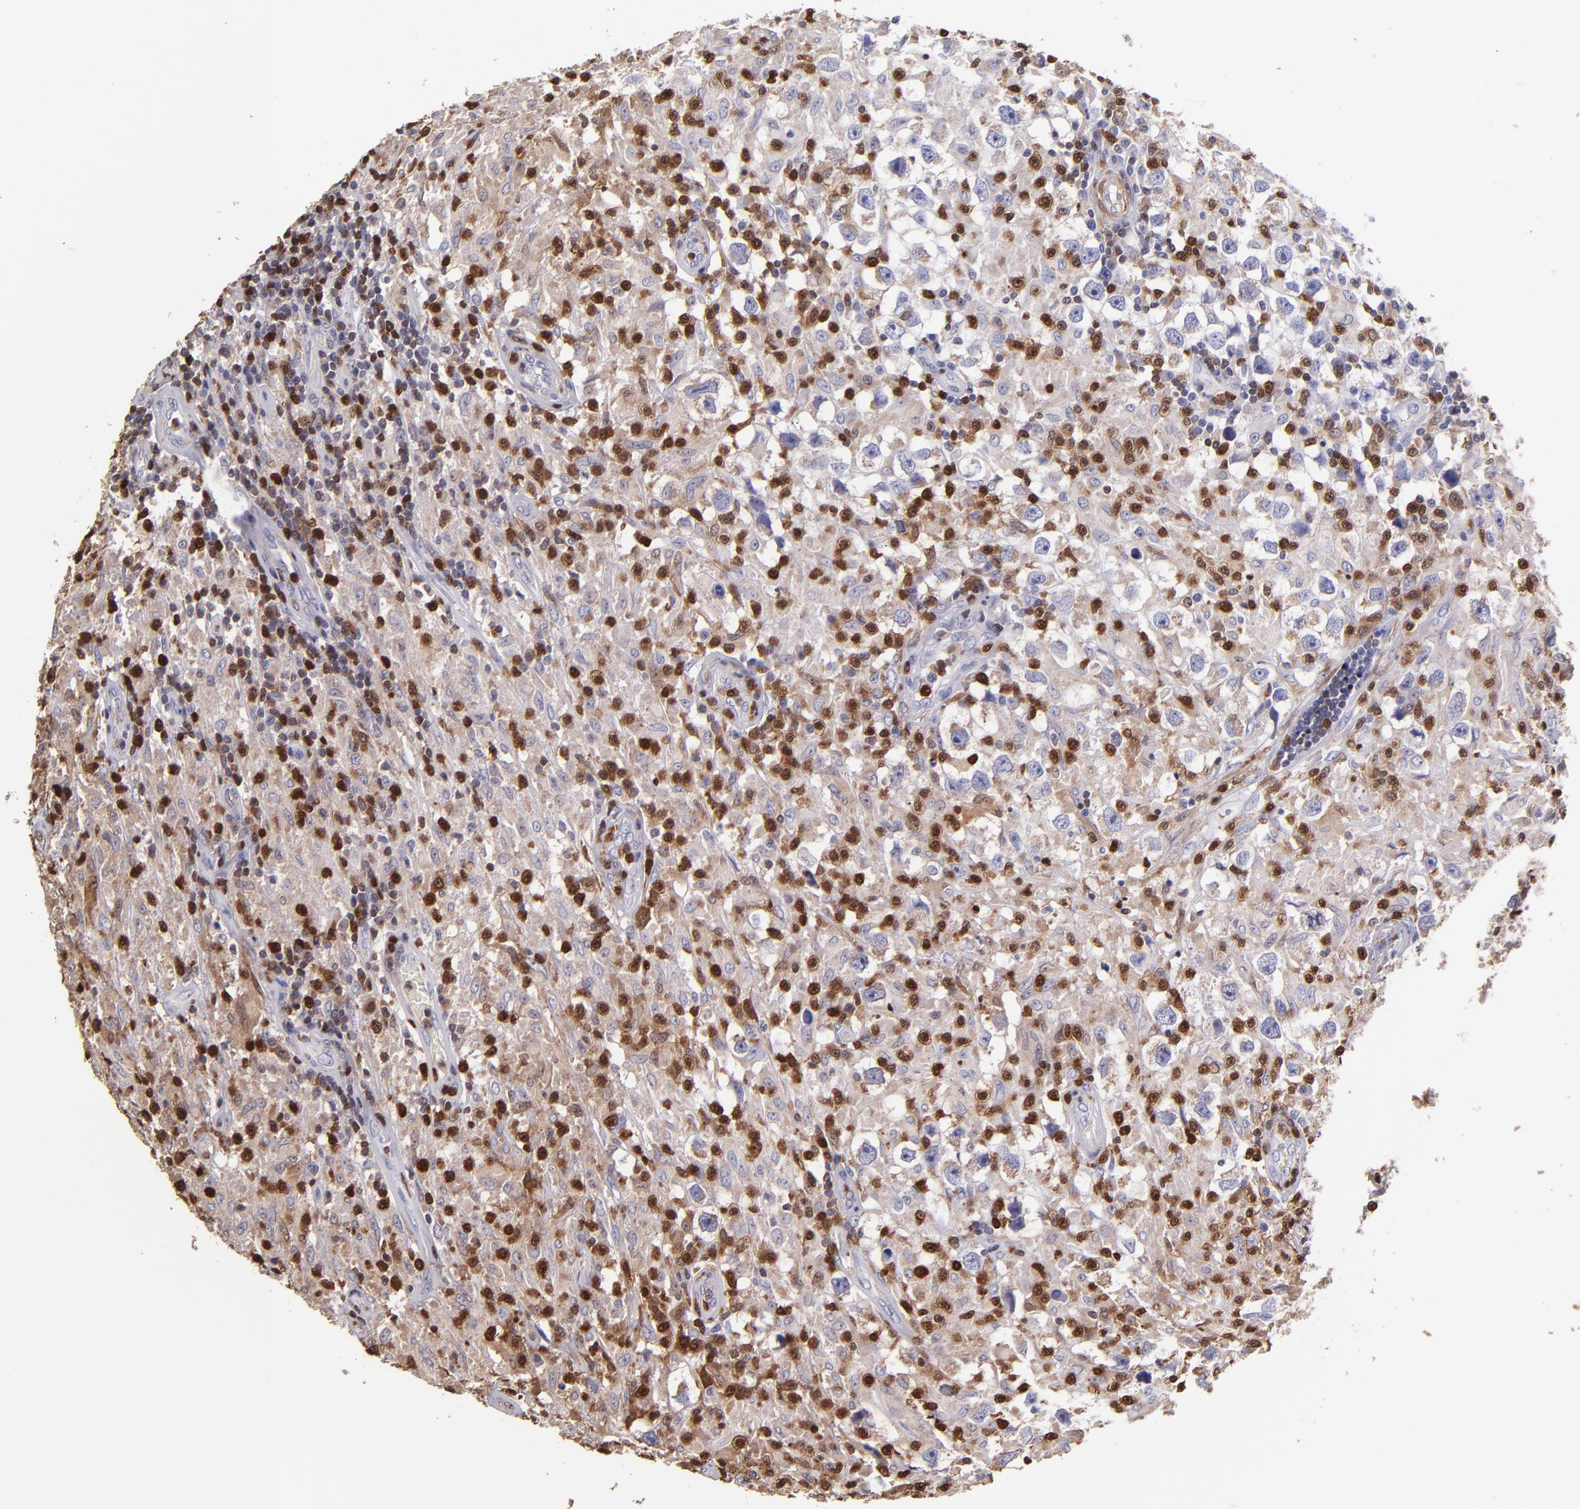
{"staining": {"intensity": "weak", "quantity": "25%-75%", "location": "cytoplasmic/membranous"}, "tissue": "testis cancer", "cell_type": "Tumor cells", "image_type": "cancer", "snomed": [{"axis": "morphology", "description": "Seminoma, NOS"}, {"axis": "topography", "description": "Testis"}], "caption": "A brown stain labels weak cytoplasmic/membranous expression of a protein in testis cancer tumor cells.", "gene": "S100A4", "patient": {"sex": "male", "age": 34}}